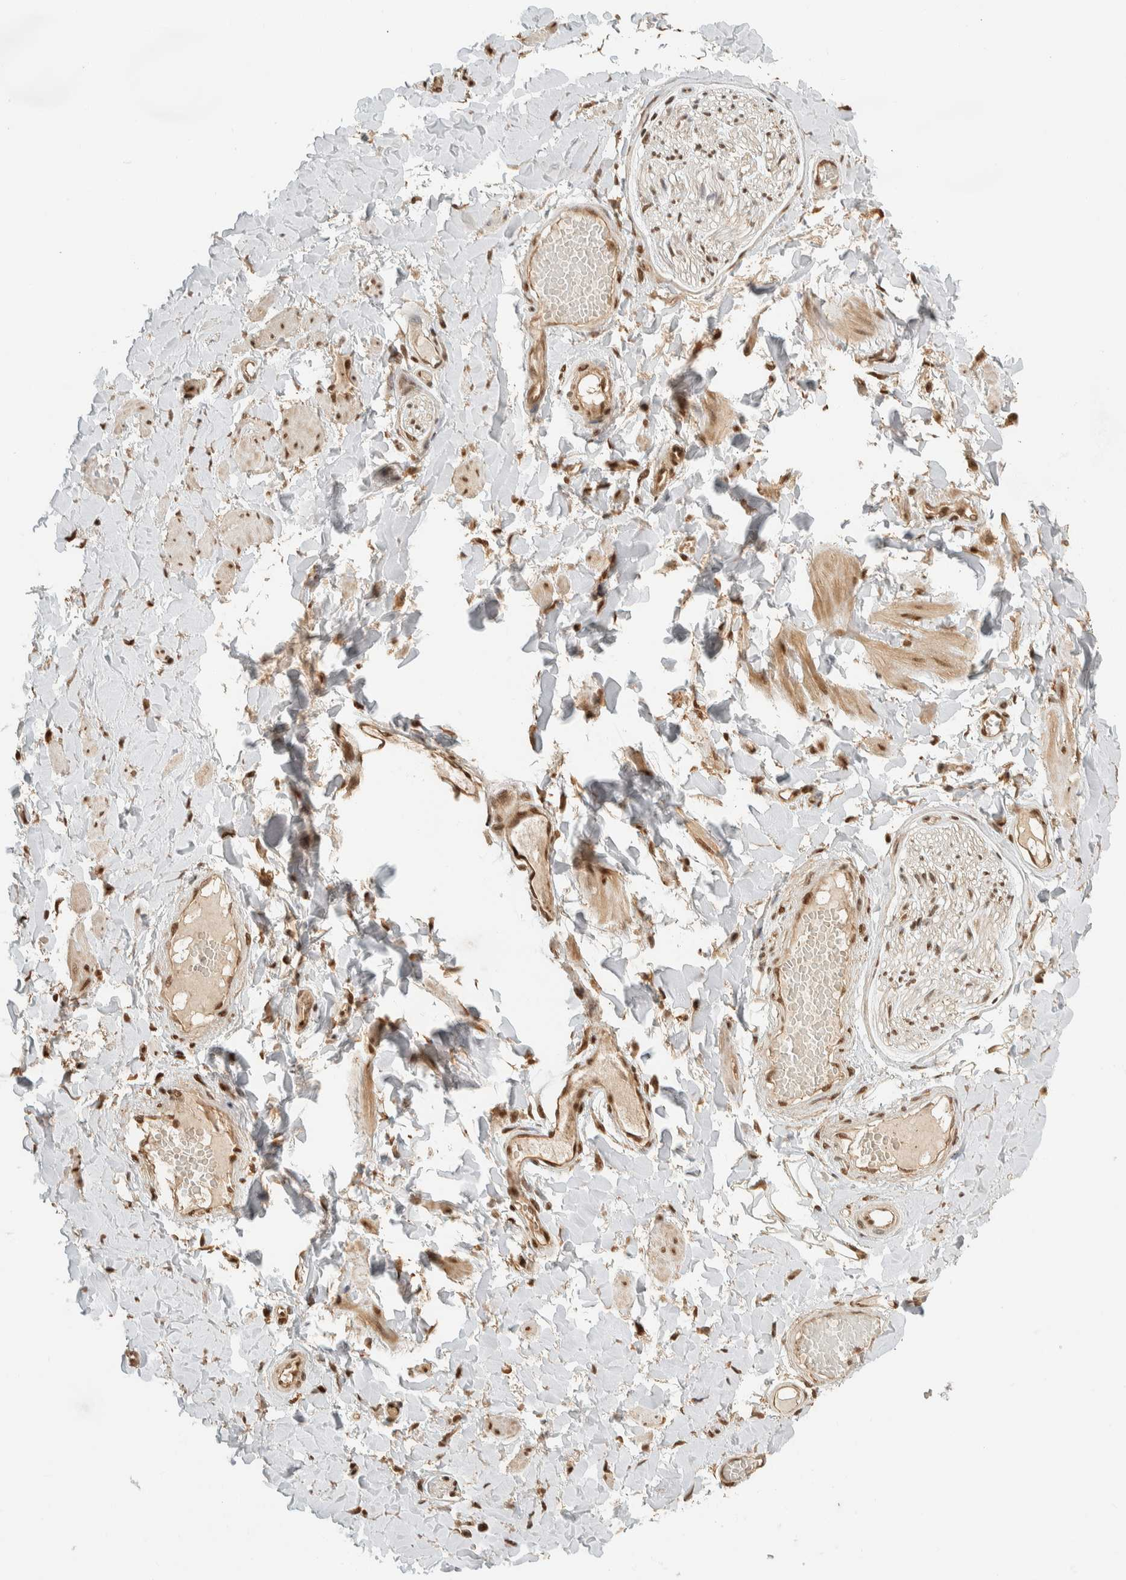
{"staining": {"intensity": "strong", "quantity": ">75%", "location": "nuclear"}, "tissue": "adipose tissue", "cell_type": "Adipocytes", "image_type": "normal", "snomed": [{"axis": "morphology", "description": "Normal tissue, NOS"}, {"axis": "topography", "description": "Adipose tissue"}, {"axis": "topography", "description": "Vascular tissue"}, {"axis": "topography", "description": "Peripheral nerve tissue"}], "caption": "Brown immunohistochemical staining in normal human adipose tissue displays strong nuclear expression in approximately >75% of adipocytes.", "gene": "ZBTB2", "patient": {"sex": "male", "age": 25}}